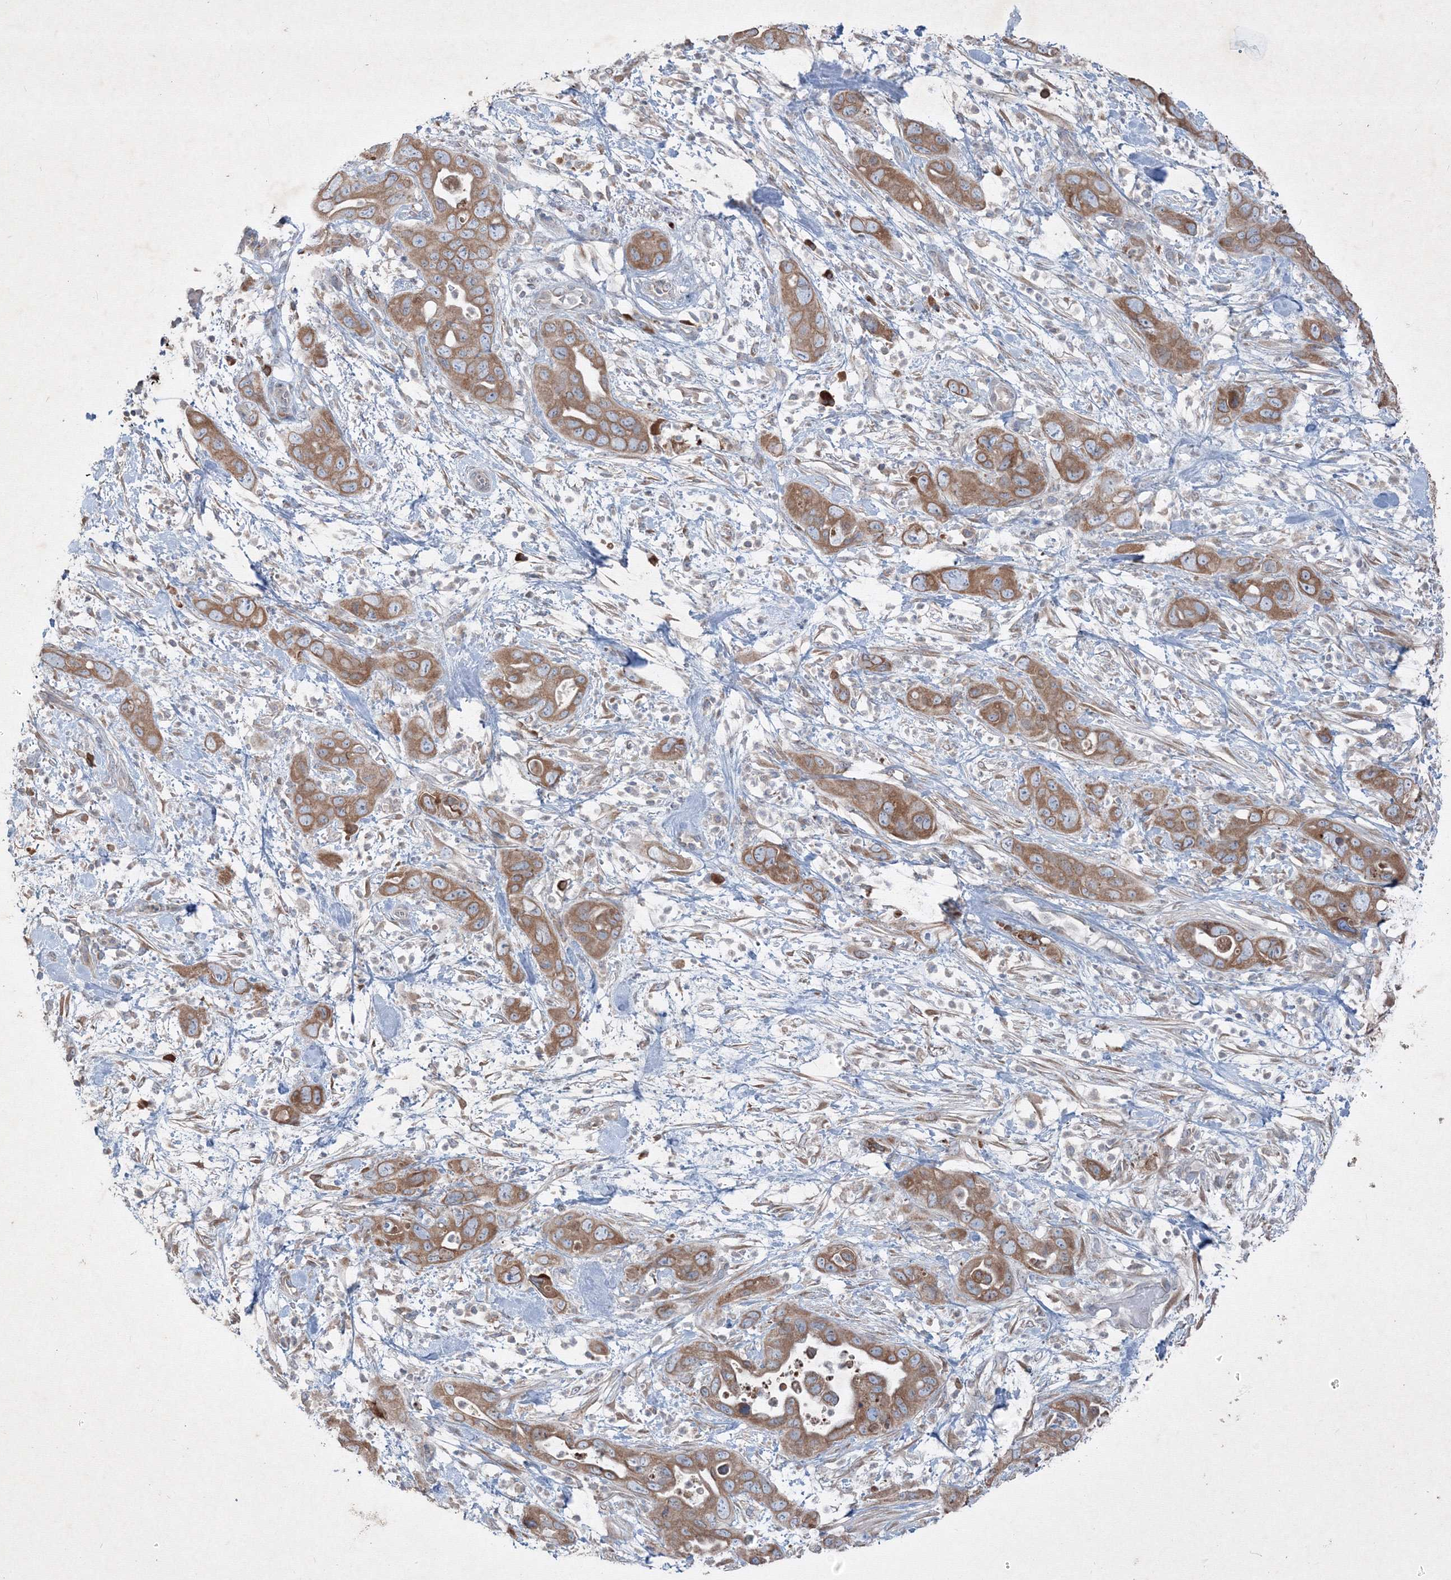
{"staining": {"intensity": "moderate", "quantity": ">75%", "location": "cytoplasmic/membranous"}, "tissue": "pancreatic cancer", "cell_type": "Tumor cells", "image_type": "cancer", "snomed": [{"axis": "morphology", "description": "Adenocarcinoma, NOS"}, {"axis": "topography", "description": "Pancreas"}], "caption": "Immunohistochemistry (IHC) of human pancreatic cancer demonstrates medium levels of moderate cytoplasmic/membranous staining in about >75% of tumor cells.", "gene": "IFNAR1", "patient": {"sex": "female", "age": 71}}